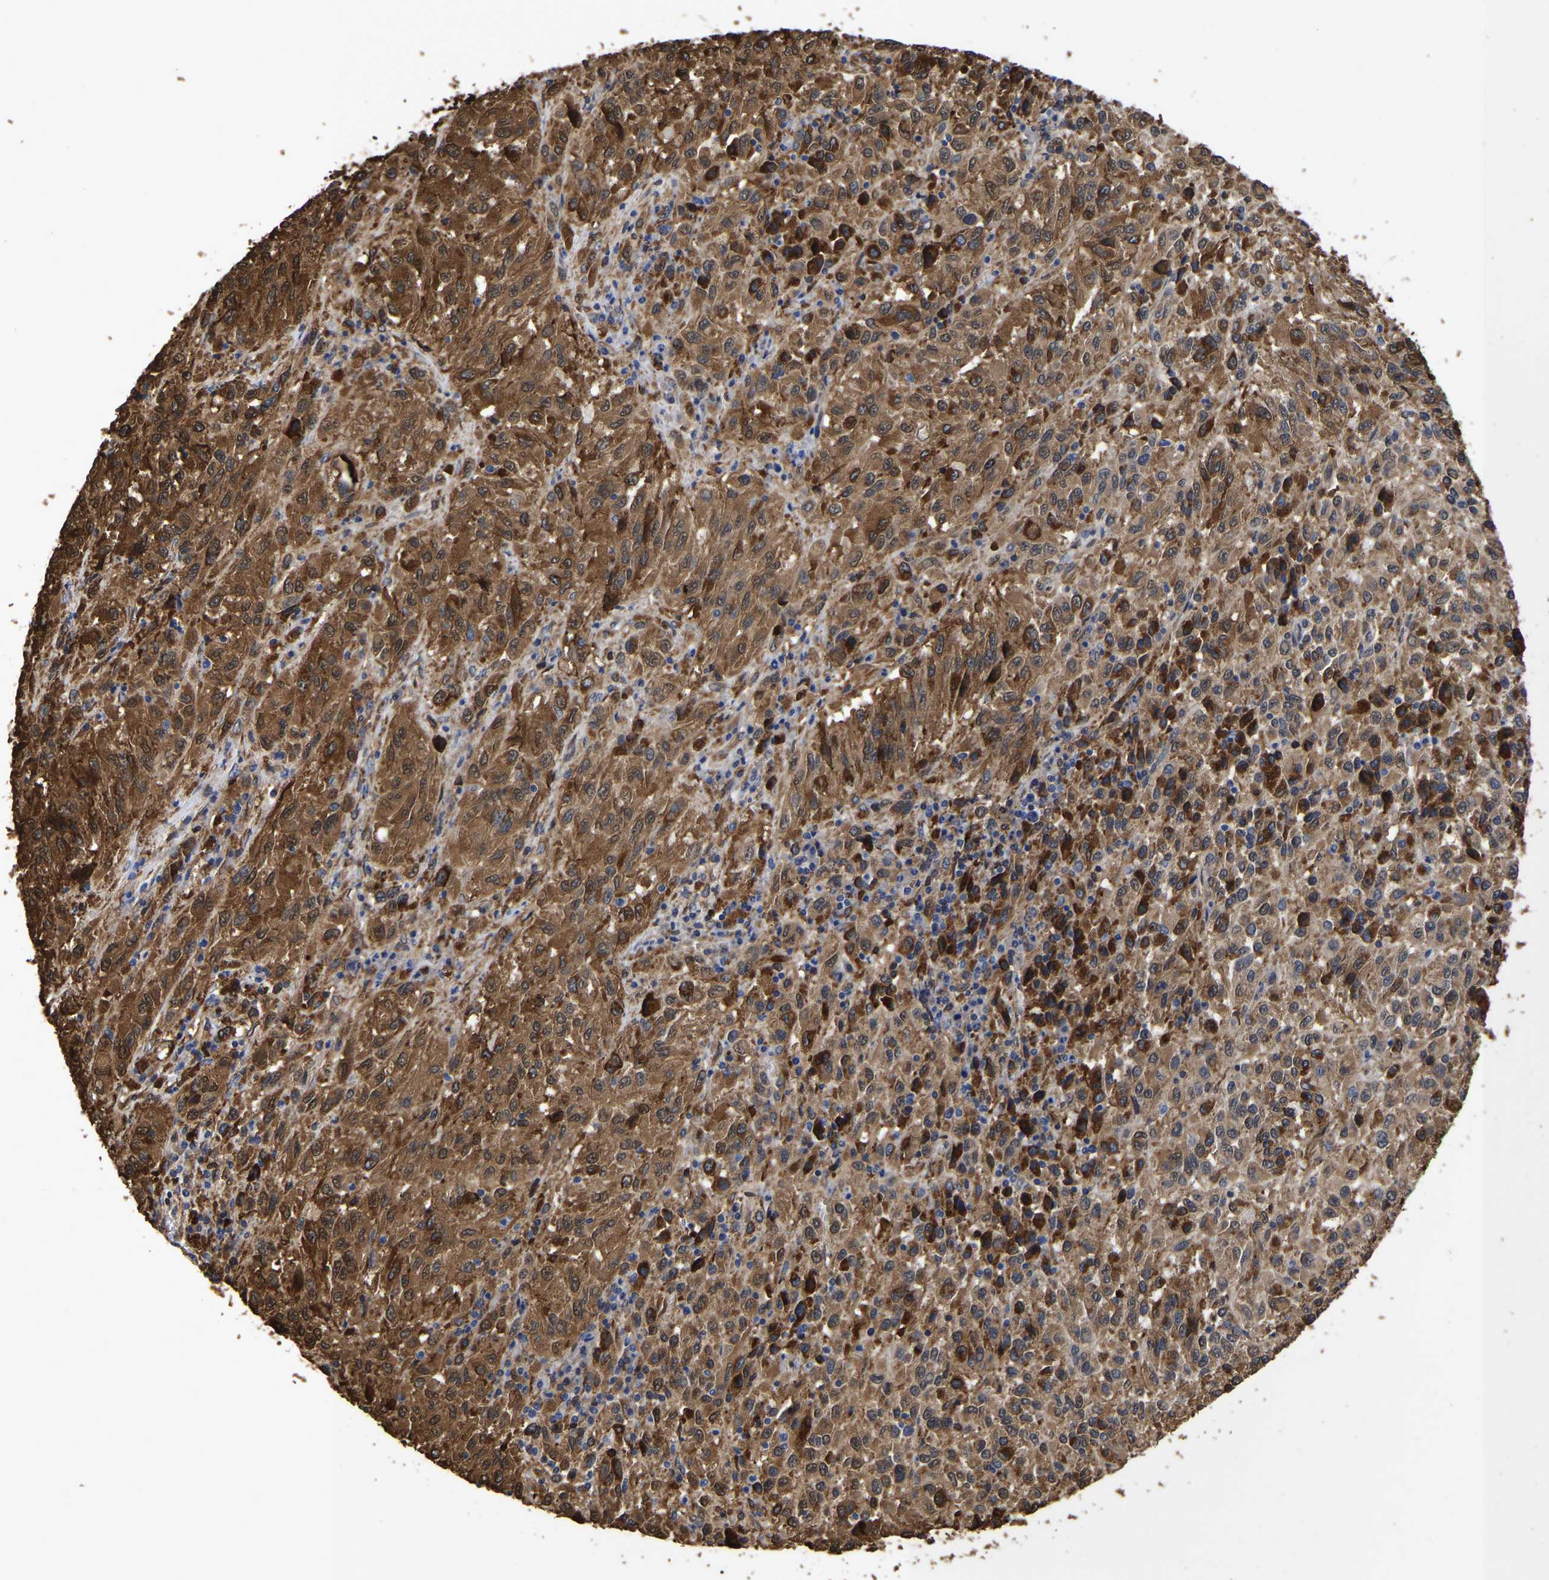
{"staining": {"intensity": "moderate", "quantity": ">75%", "location": "cytoplasmic/membranous"}, "tissue": "melanoma", "cell_type": "Tumor cells", "image_type": "cancer", "snomed": [{"axis": "morphology", "description": "Malignant melanoma, Metastatic site"}, {"axis": "topography", "description": "Lung"}], "caption": "High-magnification brightfield microscopy of melanoma stained with DAB (3,3'-diaminobenzidine) (brown) and counterstained with hematoxylin (blue). tumor cells exhibit moderate cytoplasmic/membranous staining is identified in about>75% of cells.", "gene": "LIF", "patient": {"sex": "male", "age": 64}}